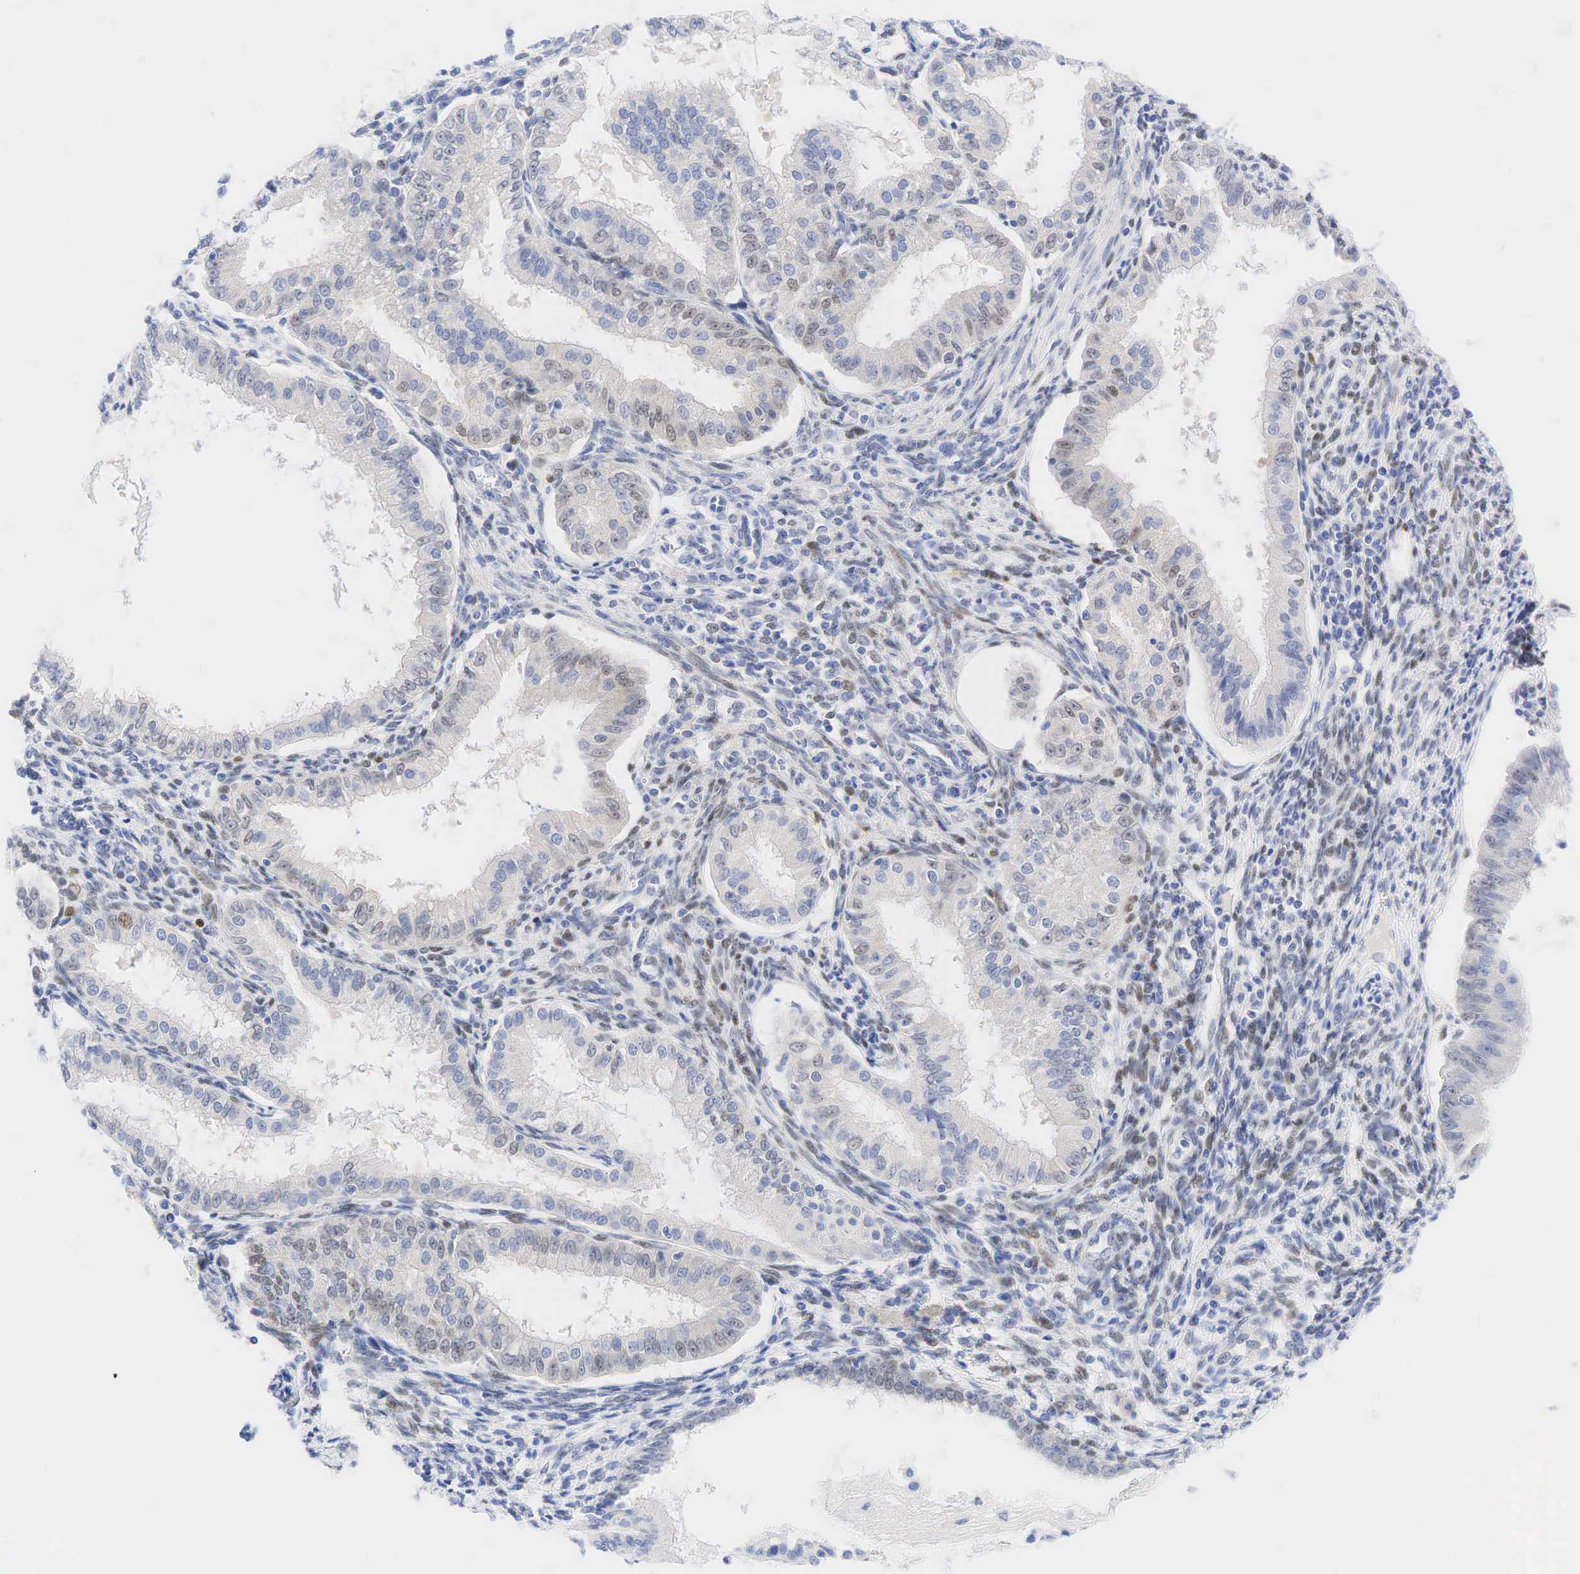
{"staining": {"intensity": "weak", "quantity": "<25%", "location": "nuclear"}, "tissue": "endometrial cancer", "cell_type": "Tumor cells", "image_type": "cancer", "snomed": [{"axis": "morphology", "description": "Adenocarcinoma, NOS"}, {"axis": "topography", "description": "Endometrium"}], "caption": "Tumor cells show no significant staining in endometrial cancer.", "gene": "AR", "patient": {"sex": "female", "age": 76}}